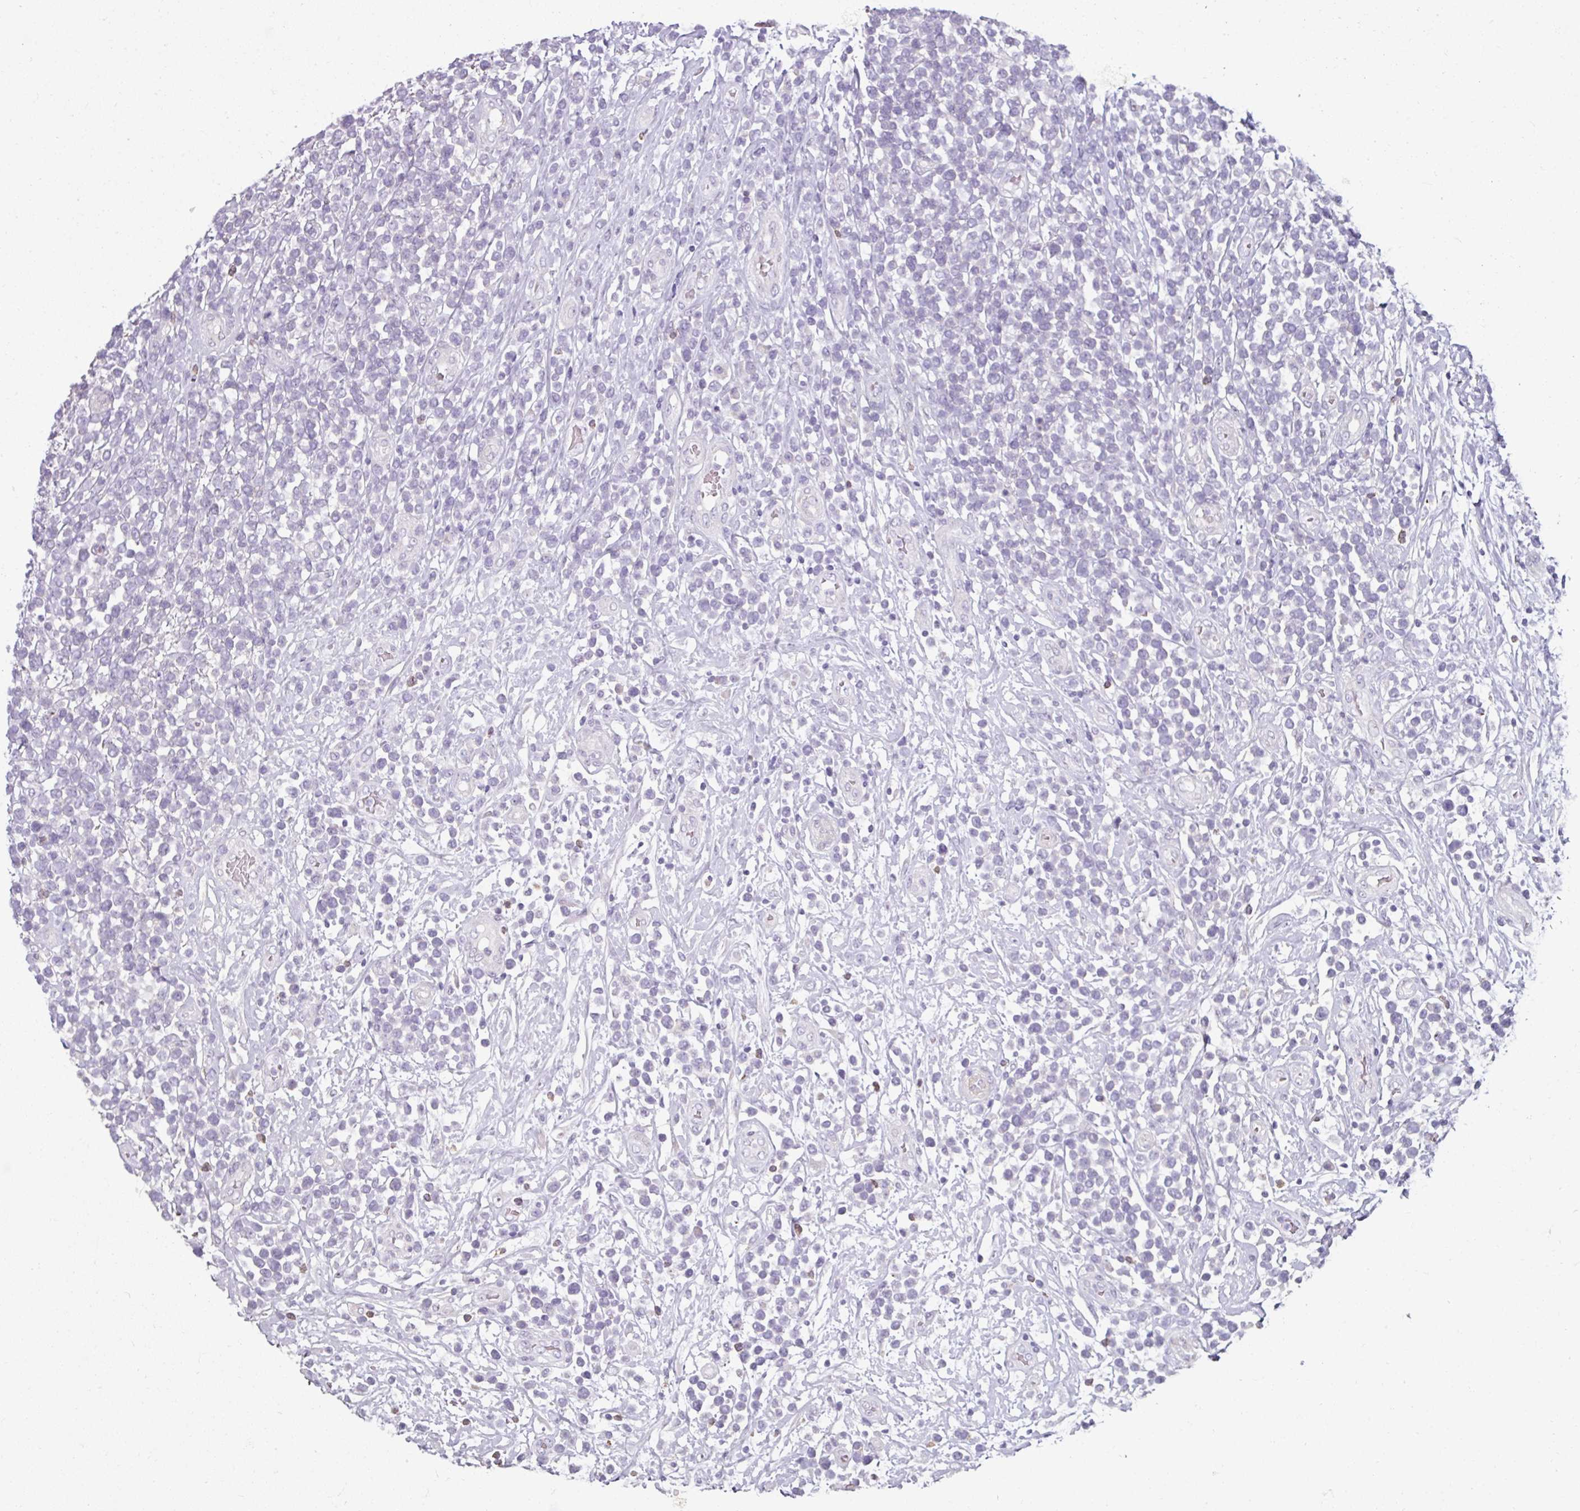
{"staining": {"intensity": "negative", "quantity": "none", "location": "none"}, "tissue": "lymphoma", "cell_type": "Tumor cells", "image_type": "cancer", "snomed": [{"axis": "morphology", "description": "Malignant lymphoma, non-Hodgkin's type, High grade"}, {"axis": "topography", "description": "Soft tissue"}], "caption": "The photomicrograph displays no significant positivity in tumor cells of lymphoma.", "gene": "FHAD1", "patient": {"sex": "female", "age": 56}}